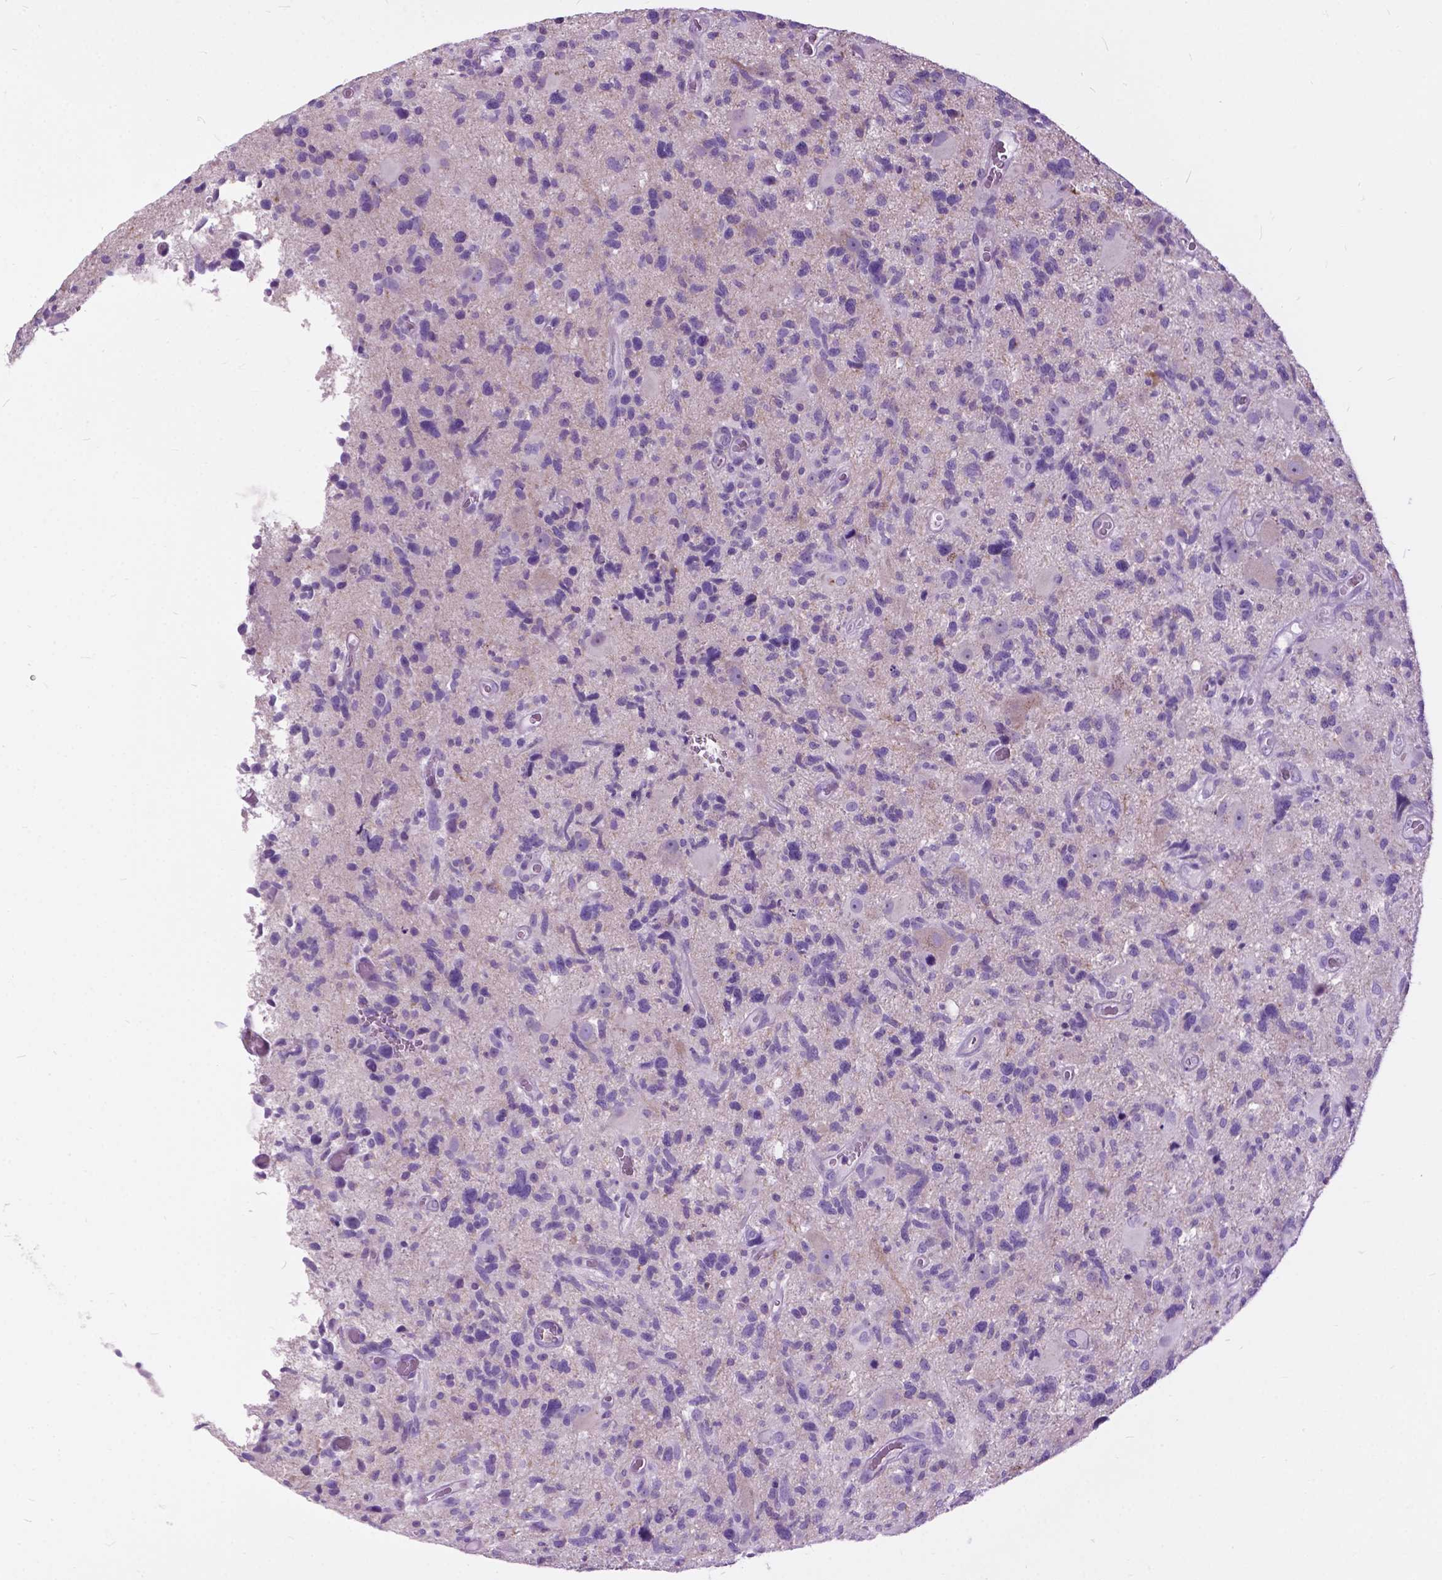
{"staining": {"intensity": "negative", "quantity": "none", "location": "none"}, "tissue": "glioma", "cell_type": "Tumor cells", "image_type": "cancer", "snomed": [{"axis": "morphology", "description": "Glioma, malignant, High grade"}, {"axis": "topography", "description": "Brain"}], "caption": "The IHC micrograph has no significant staining in tumor cells of glioma tissue.", "gene": "PRR35", "patient": {"sex": "male", "age": 49}}